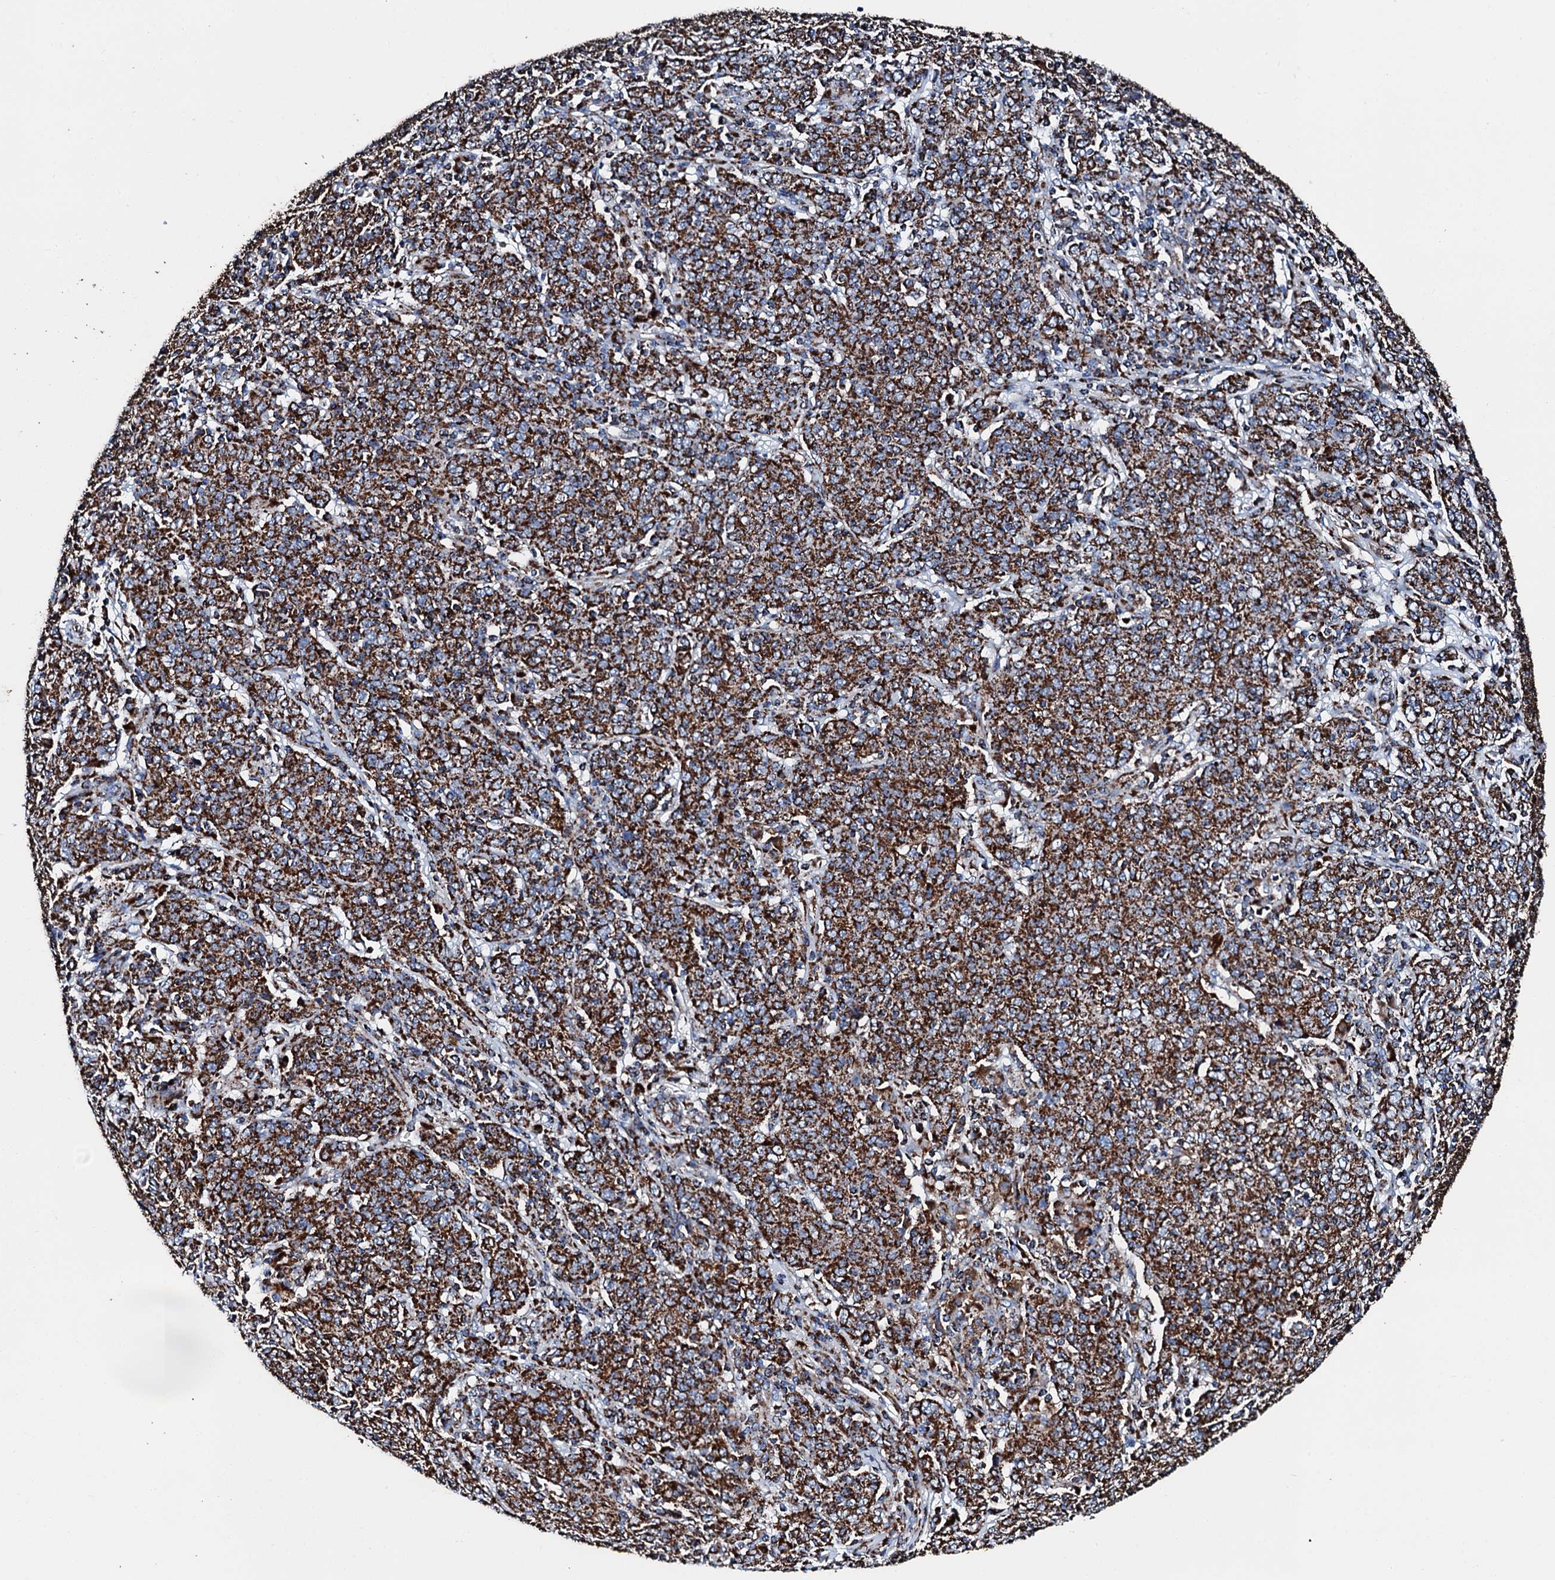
{"staining": {"intensity": "strong", "quantity": ">75%", "location": "cytoplasmic/membranous"}, "tissue": "cervical cancer", "cell_type": "Tumor cells", "image_type": "cancer", "snomed": [{"axis": "morphology", "description": "Squamous cell carcinoma, NOS"}, {"axis": "topography", "description": "Cervix"}], "caption": "This photomicrograph demonstrates cervical squamous cell carcinoma stained with immunohistochemistry (IHC) to label a protein in brown. The cytoplasmic/membranous of tumor cells show strong positivity for the protein. Nuclei are counter-stained blue.", "gene": "HADH", "patient": {"sex": "female", "age": 67}}